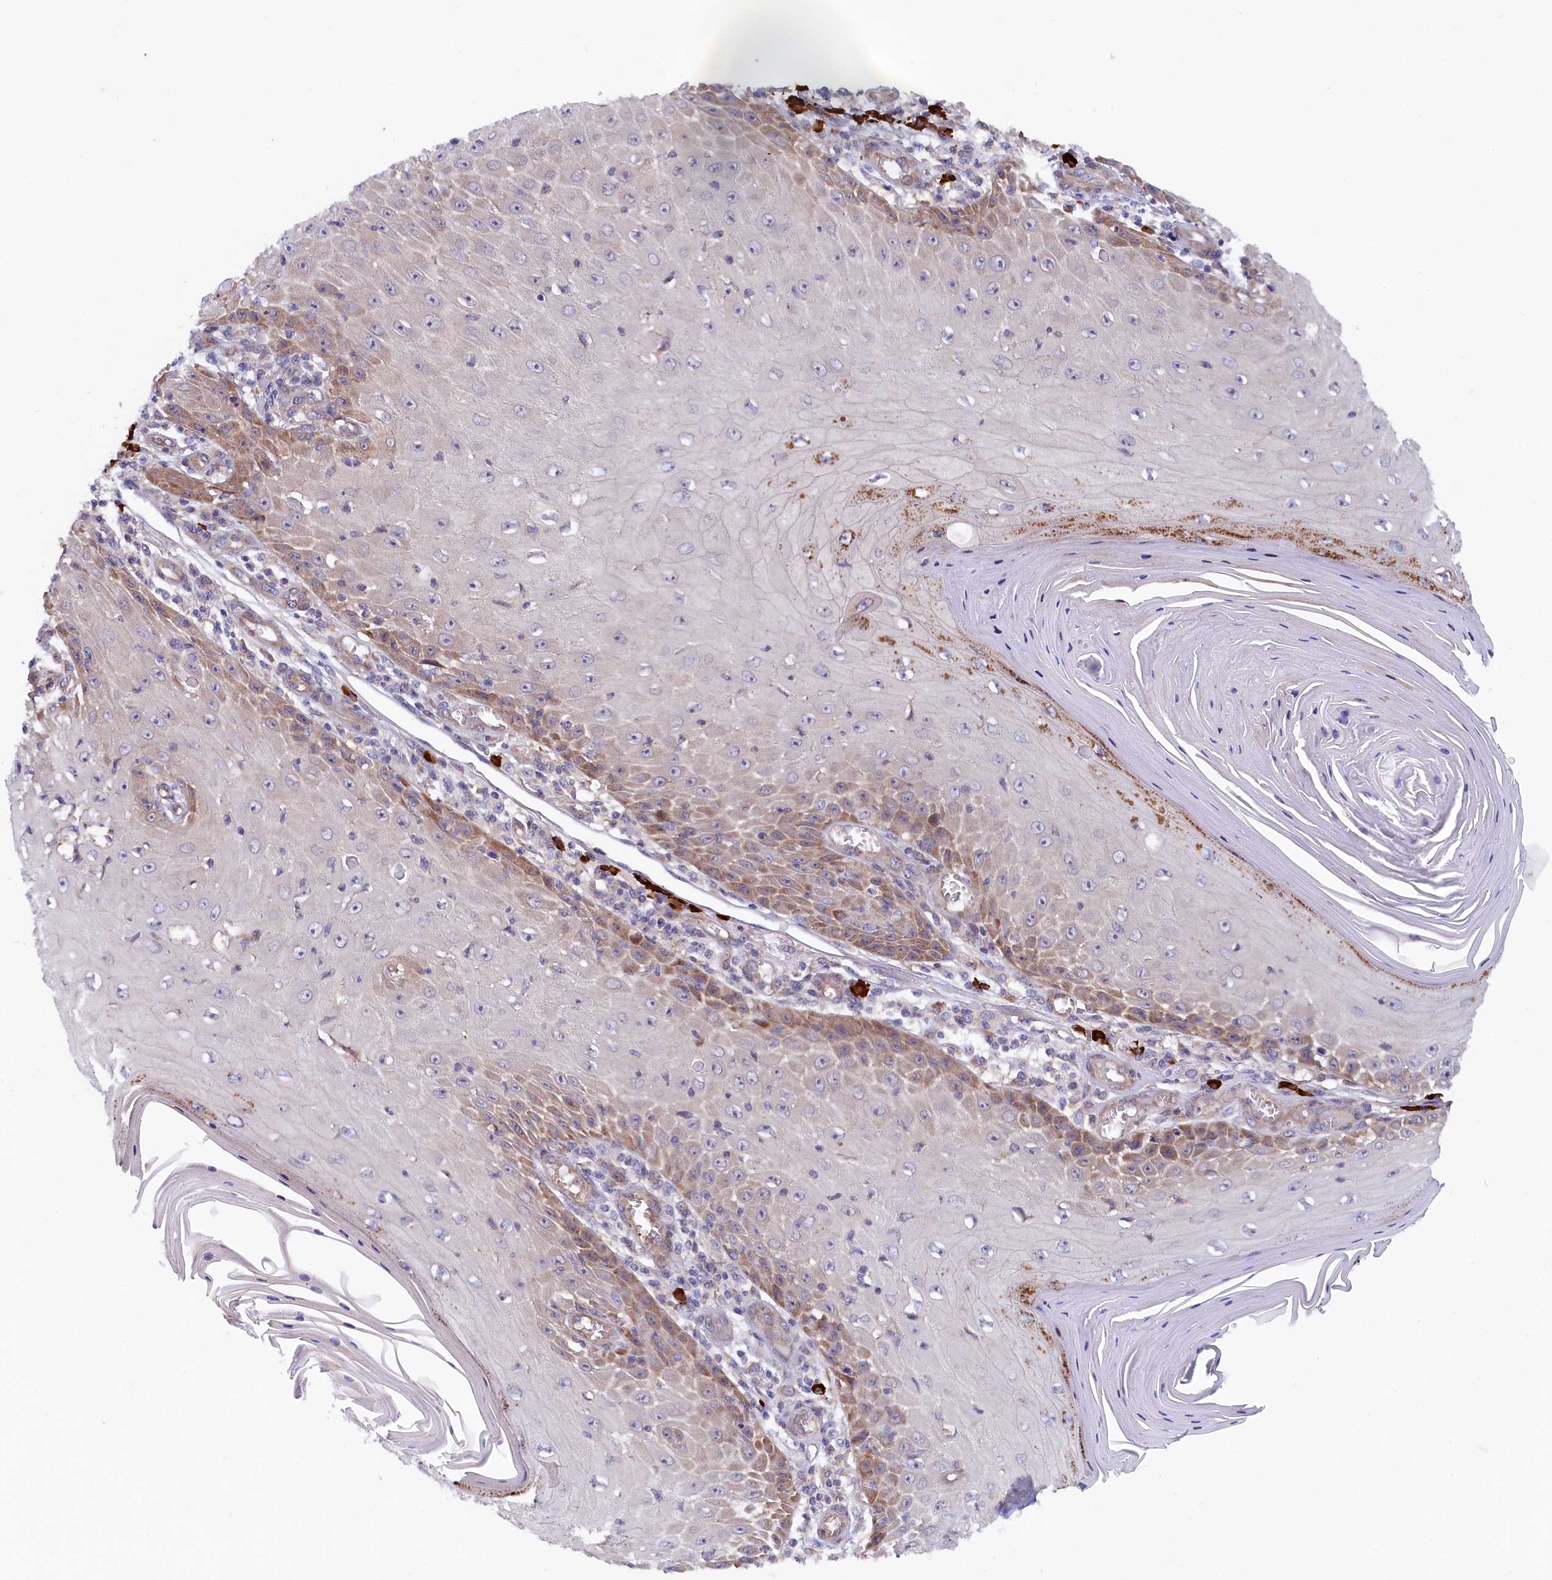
{"staining": {"intensity": "moderate", "quantity": "<25%", "location": "cytoplasmic/membranous"}, "tissue": "skin cancer", "cell_type": "Tumor cells", "image_type": "cancer", "snomed": [{"axis": "morphology", "description": "Squamous cell carcinoma, NOS"}, {"axis": "topography", "description": "Skin"}], "caption": "A brown stain highlights moderate cytoplasmic/membranous expression of a protein in skin cancer (squamous cell carcinoma) tumor cells.", "gene": "JPT2", "patient": {"sex": "female", "age": 73}}